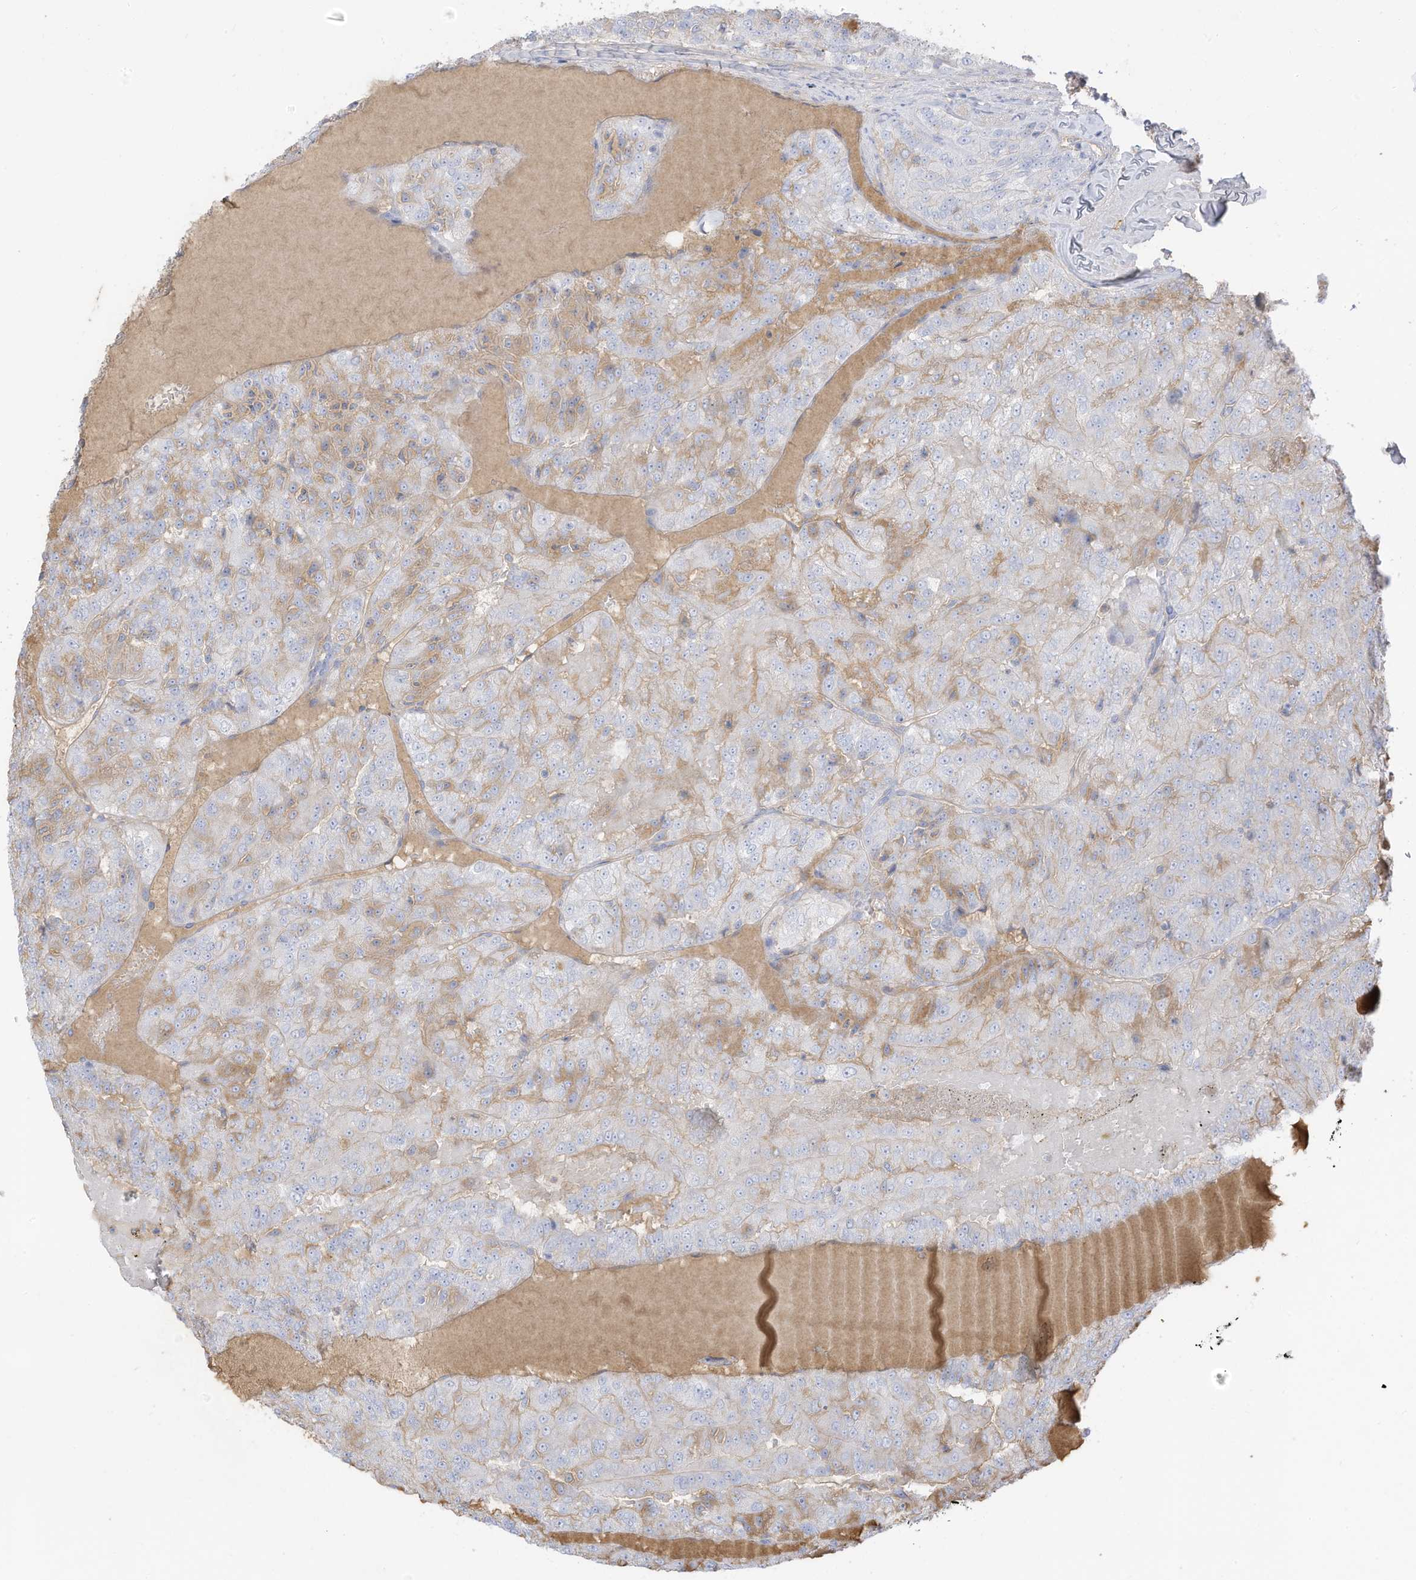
{"staining": {"intensity": "weak", "quantity": "<25%", "location": "cytoplasmic/membranous"}, "tissue": "renal cancer", "cell_type": "Tumor cells", "image_type": "cancer", "snomed": [{"axis": "morphology", "description": "Adenocarcinoma, NOS"}, {"axis": "topography", "description": "Kidney"}], "caption": "Image shows no protein staining in tumor cells of renal adenocarcinoma tissue.", "gene": "HSD17B13", "patient": {"sex": "female", "age": 63}}